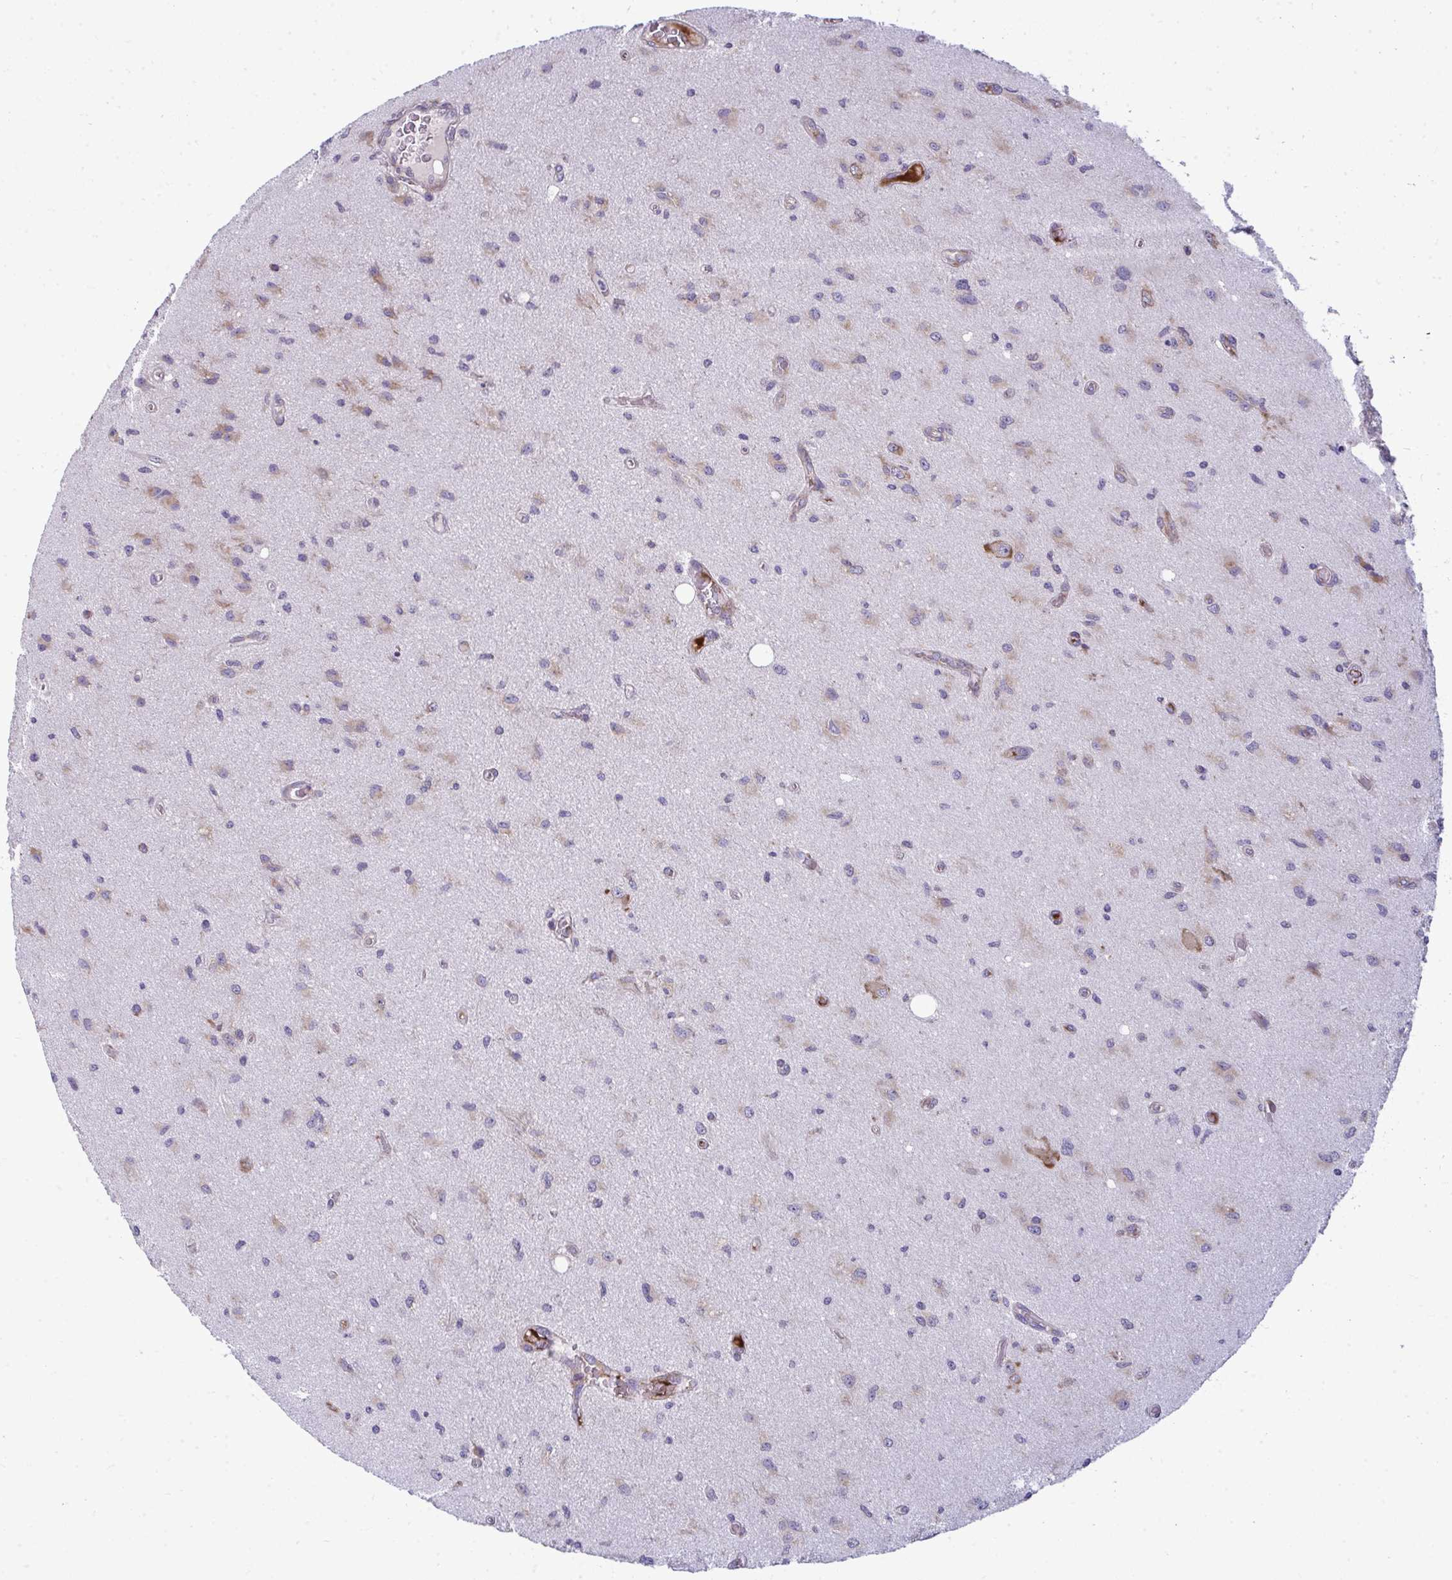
{"staining": {"intensity": "weak", "quantity": "25%-75%", "location": "cytoplasmic/membranous"}, "tissue": "glioma", "cell_type": "Tumor cells", "image_type": "cancer", "snomed": [{"axis": "morphology", "description": "Glioma, malignant, High grade"}, {"axis": "topography", "description": "Brain"}], "caption": "Tumor cells display low levels of weak cytoplasmic/membranous positivity in approximately 25%-75% of cells in human glioma.", "gene": "GFPT2", "patient": {"sex": "male", "age": 67}}